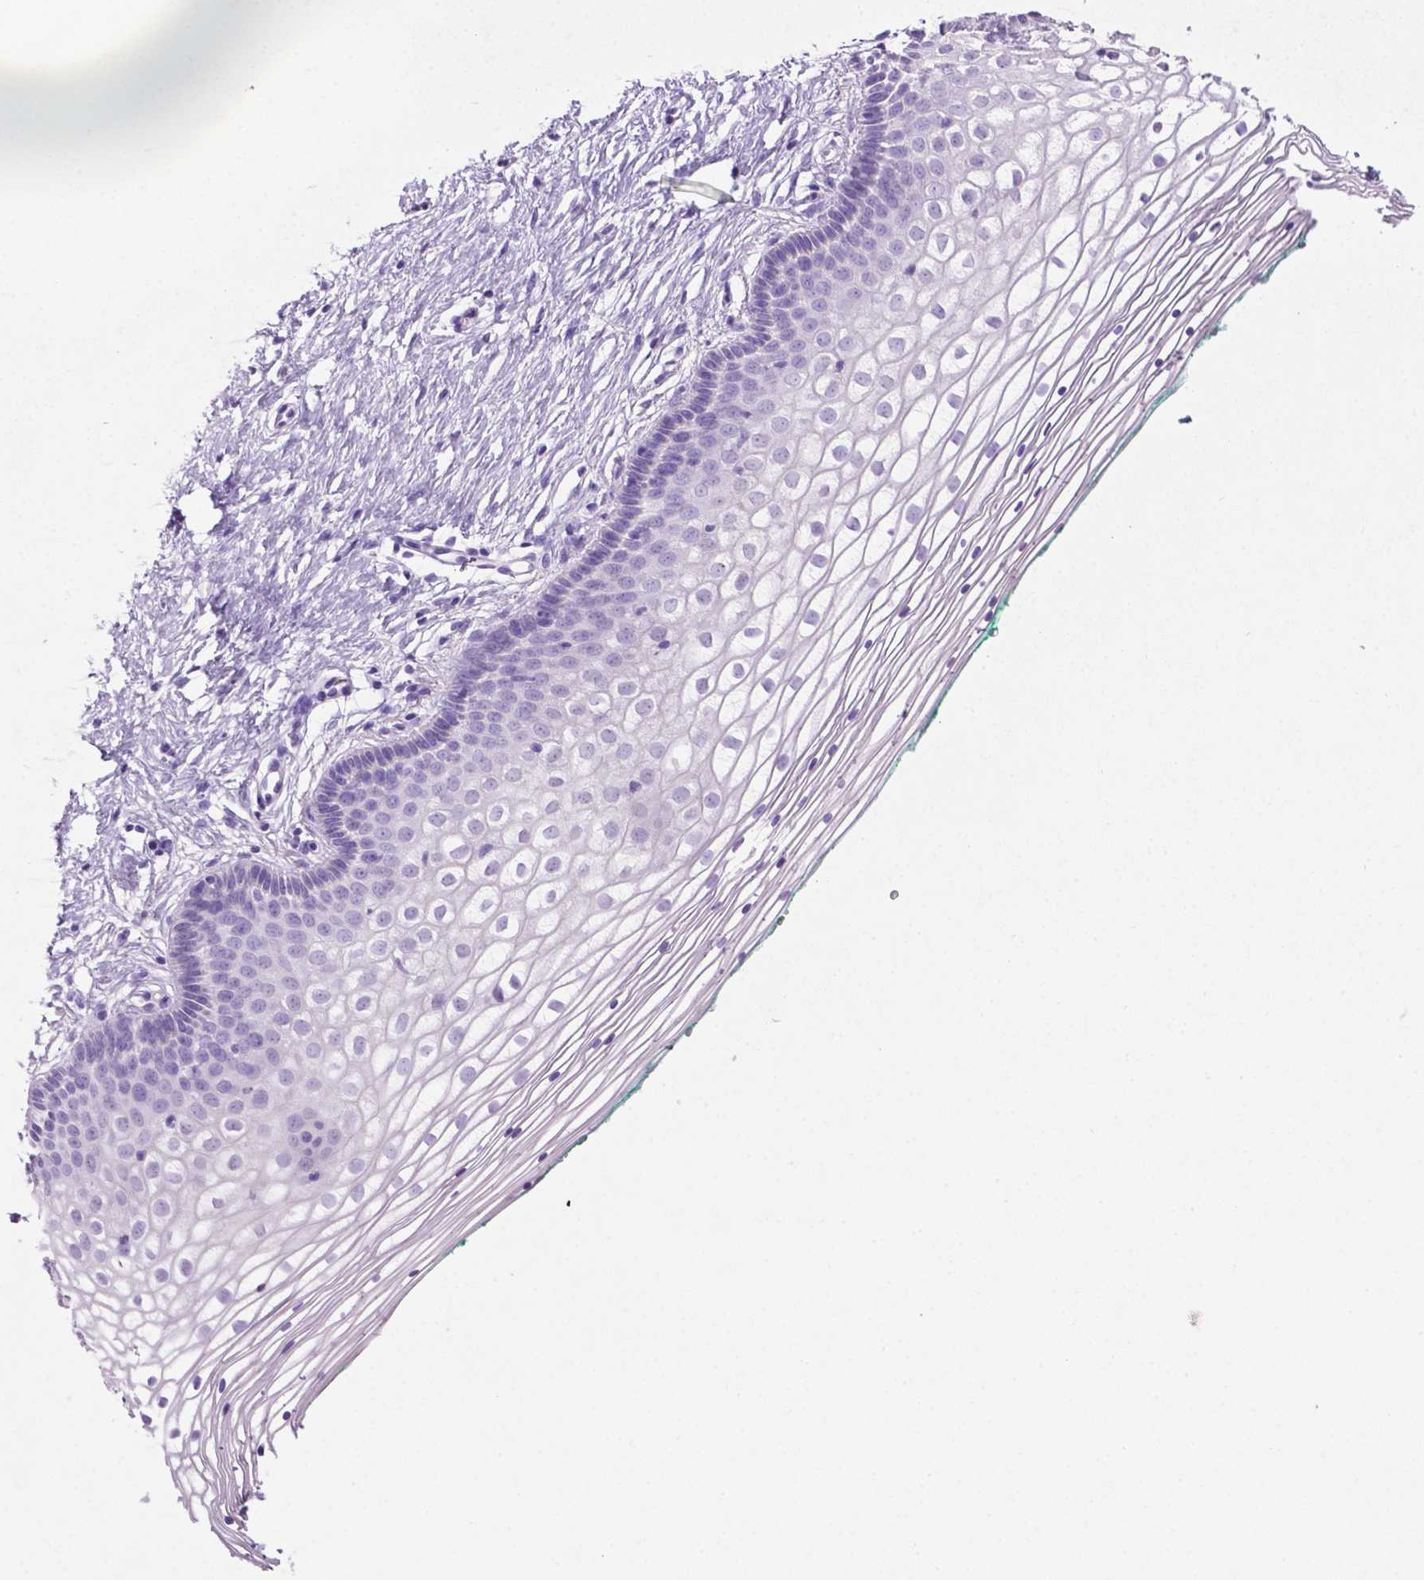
{"staining": {"intensity": "negative", "quantity": "none", "location": "none"}, "tissue": "vagina", "cell_type": "Squamous epithelial cells", "image_type": "normal", "snomed": [{"axis": "morphology", "description": "Normal tissue, NOS"}, {"axis": "topography", "description": "Vagina"}], "caption": "IHC micrograph of benign human vagina stained for a protein (brown), which displays no positivity in squamous epithelial cells.", "gene": "PHGR1", "patient": {"sex": "female", "age": 36}}